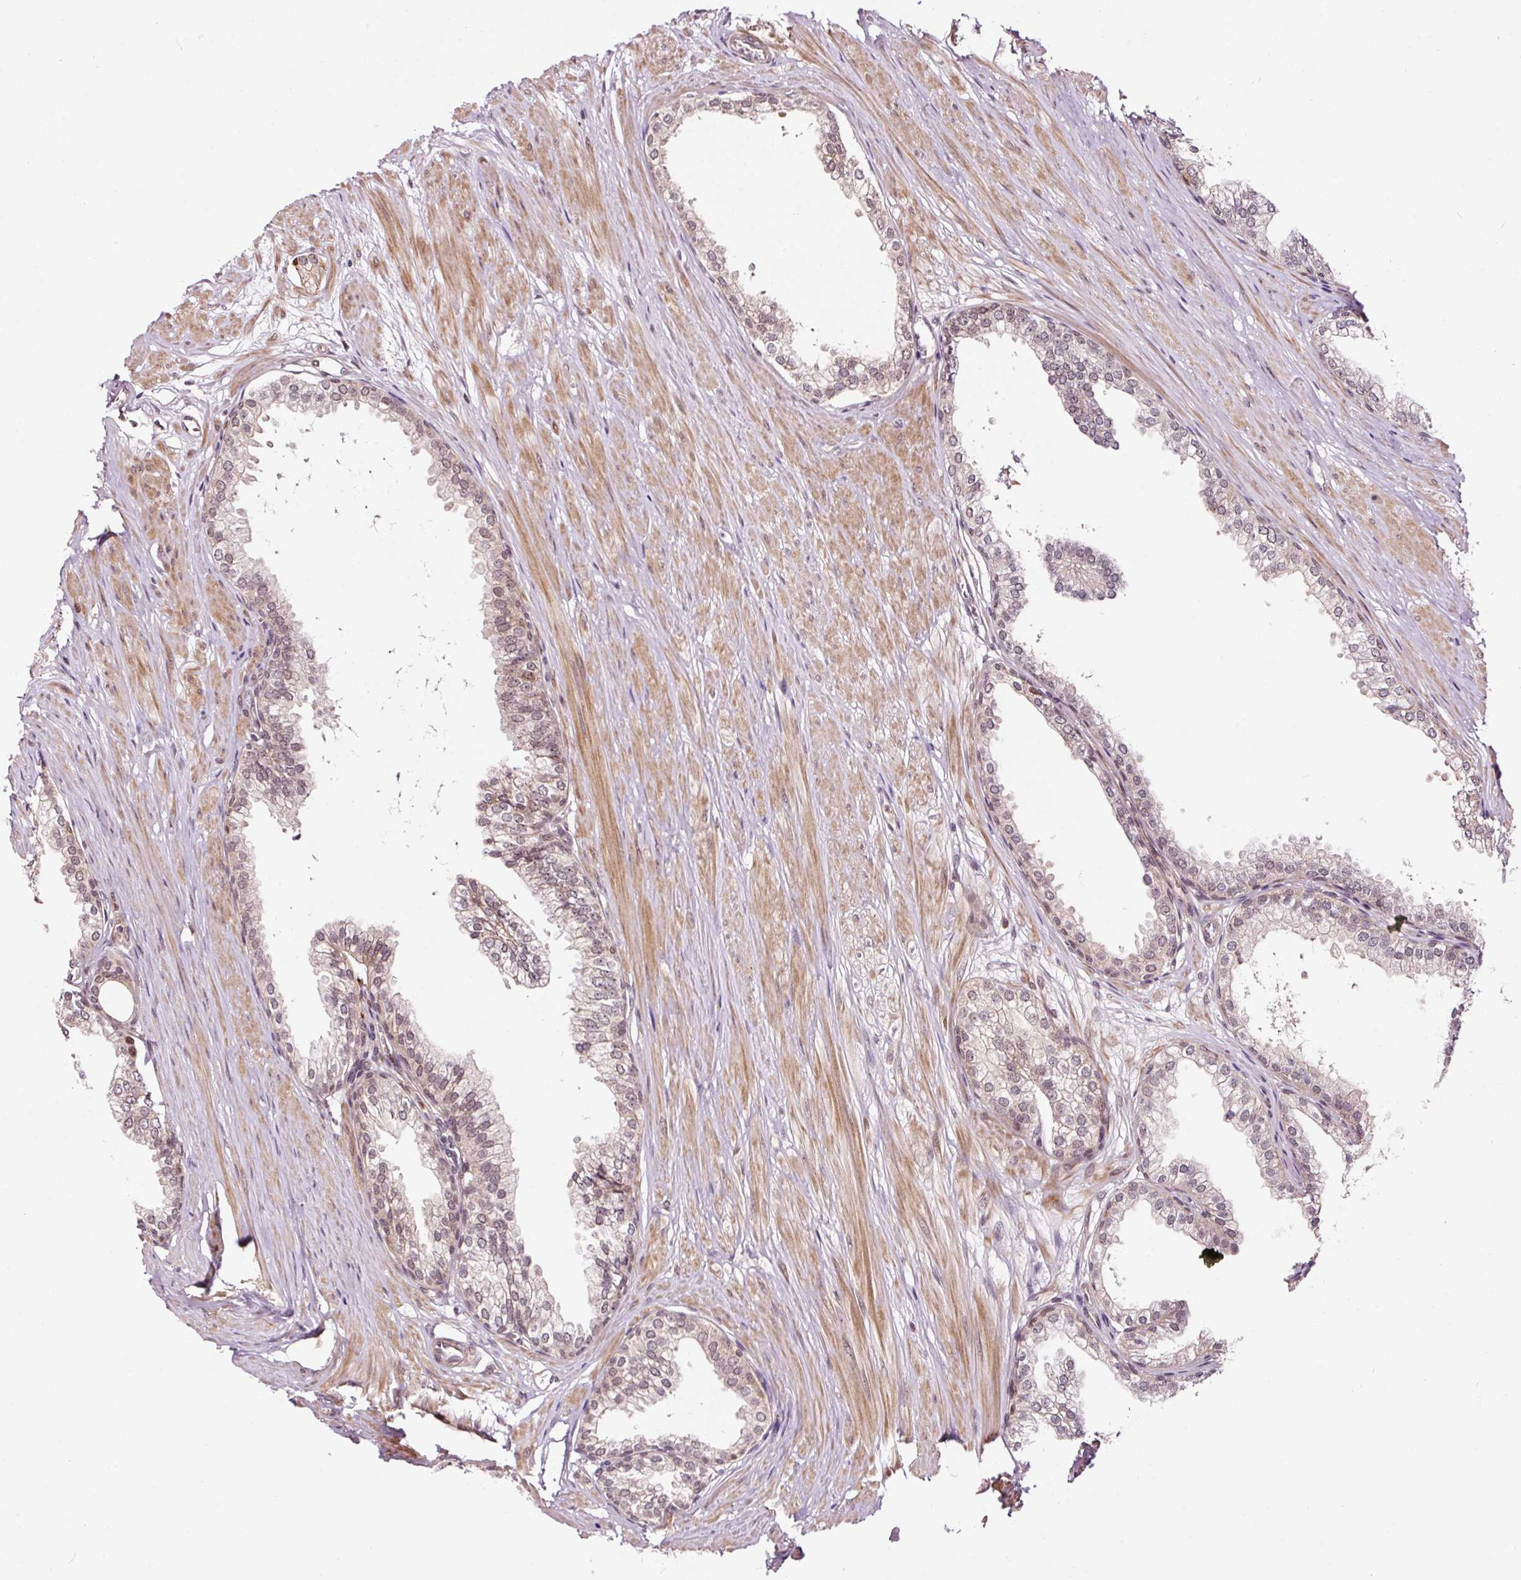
{"staining": {"intensity": "weak", "quantity": "25%-75%", "location": "nuclear"}, "tissue": "prostate", "cell_type": "Glandular cells", "image_type": "normal", "snomed": [{"axis": "morphology", "description": "Normal tissue, NOS"}, {"axis": "topography", "description": "Prostate"}, {"axis": "topography", "description": "Peripheral nerve tissue"}], "caption": "This image shows unremarkable prostate stained with immunohistochemistry to label a protein in brown. The nuclear of glandular cells show weak positivity for the protein. Nuclei are counter-stained blue.", "gene": "RFC4", "patient": {"sex": "male", "age": 55}}